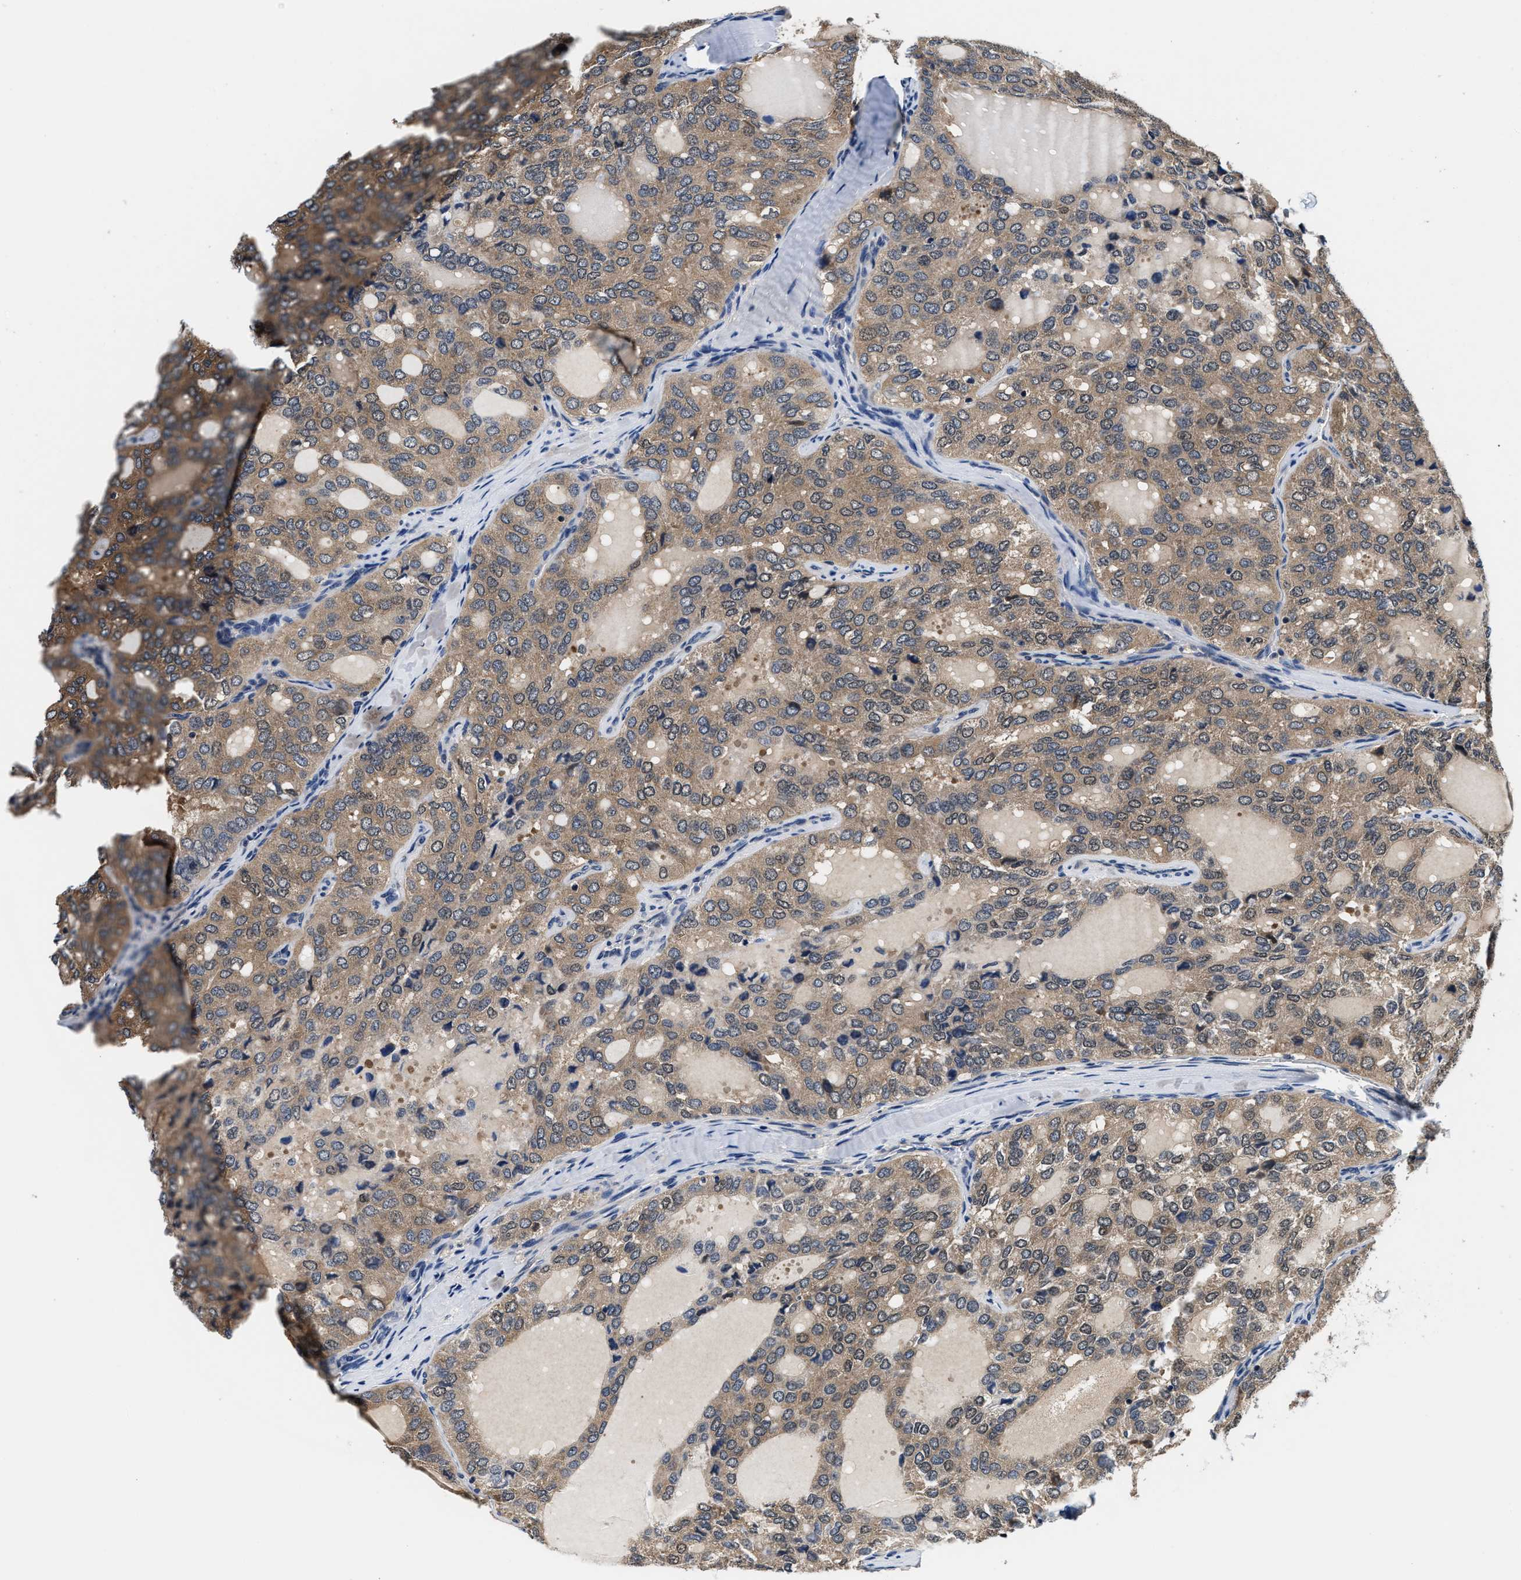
{"staining": {"intensity": "weak", "quantity": ">75%", "location": "cytoplasmic/membranous"}, "tissue": "thyroid cancer", "cell_type": "Tumor cells", "image_type": "cancer", "snomed": [{"axis": "morphology", "description": "Follicular adenoma carcinoma, NOS"}, {"axis": "topography", "description": "Thyroid gland"}], "caption": "Protein analysis of thyroid follicular adenoma carcinoma tissue exhibits weak cytoplasmic/membranous expression in about >75% of tumor cells.", "gene": "PHPT1", "patient": {"sex": "male", "age": 75}}